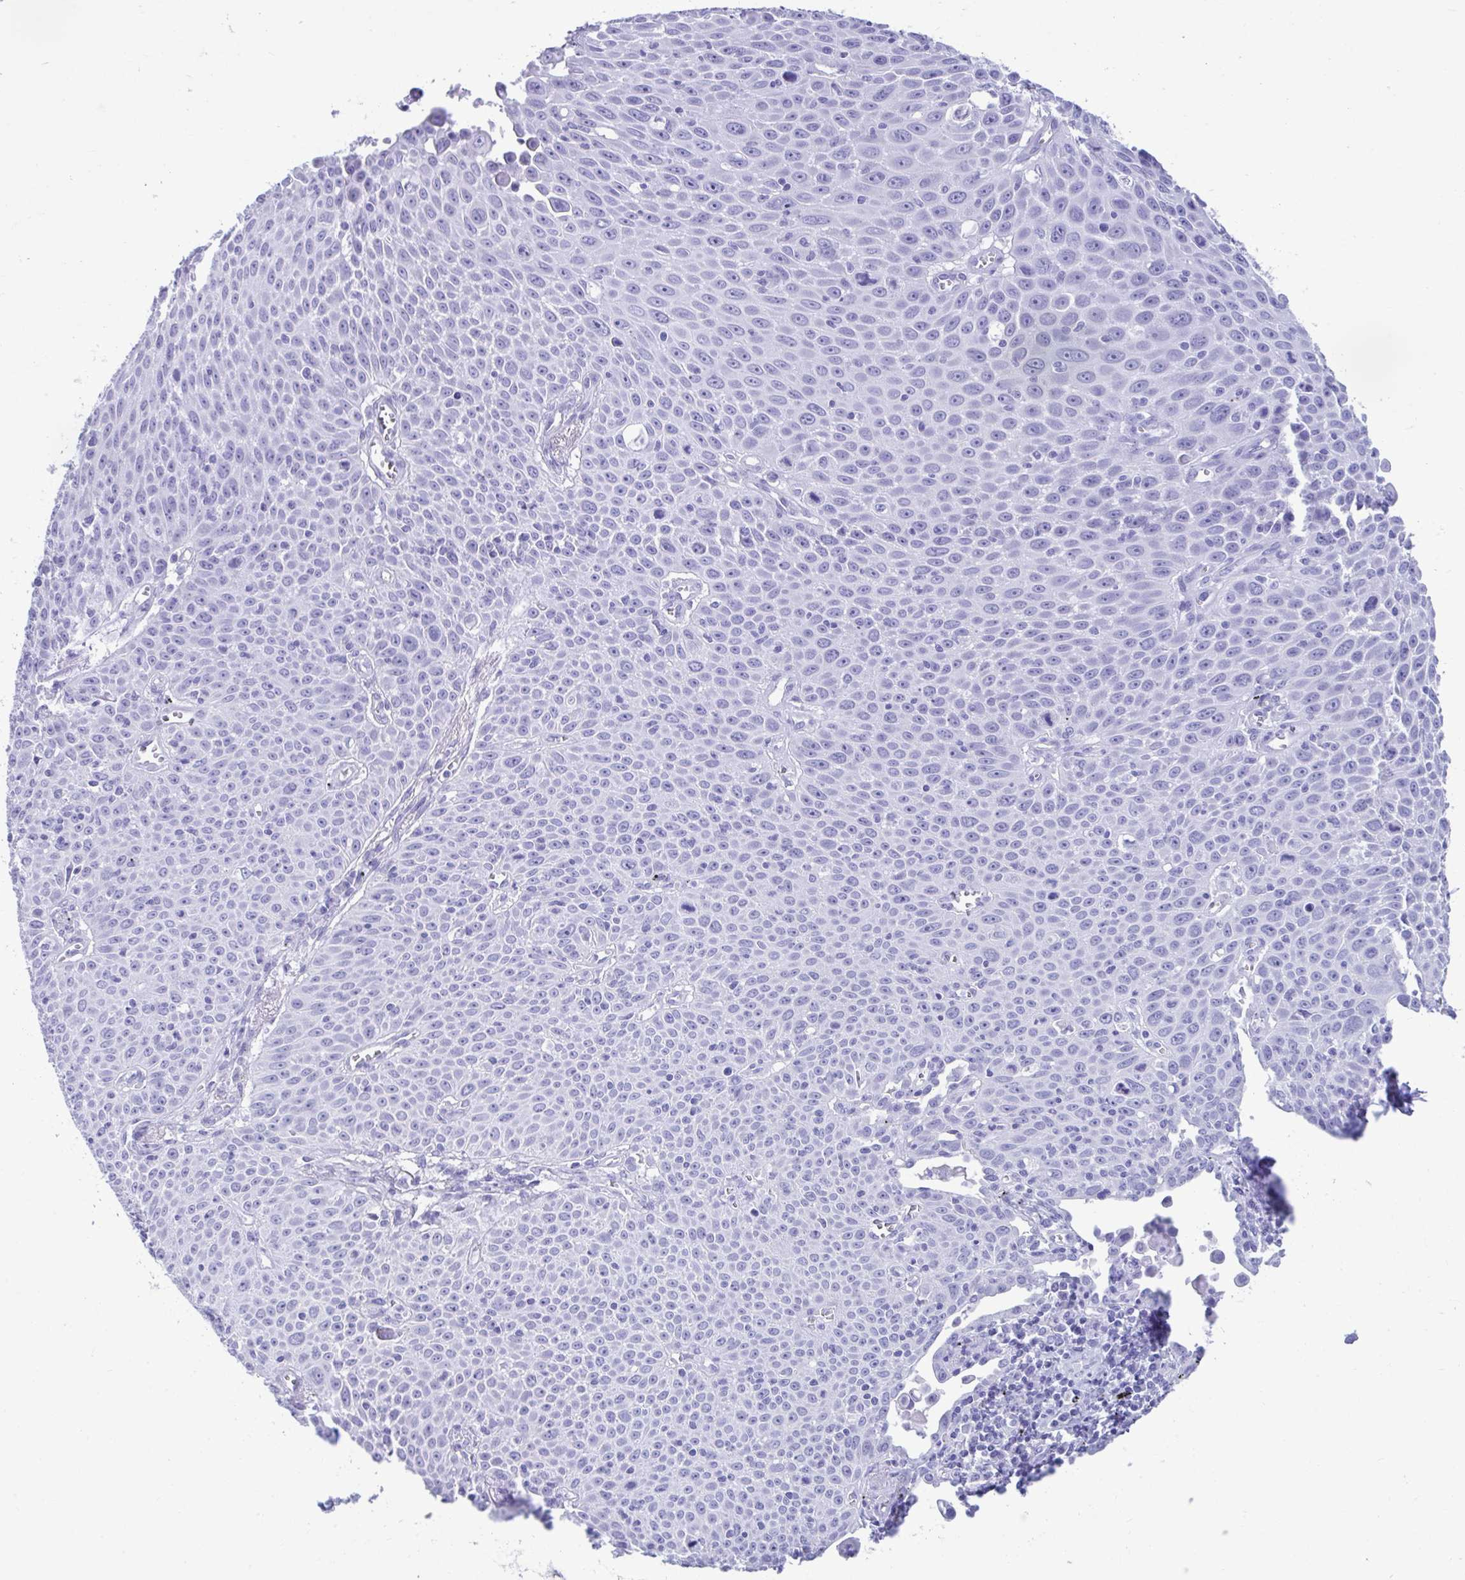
{"staining": {"intensity": "negative", "quantity": "none", "location": "none"}, "tissue": "lung cancer", "cell_type": "Tumor cells", "image_type": "cancer", "snomed": [{"axis": "morphology", "description": "Squamous cell carcinoma, NOS"}, {"axis": "morphology", "description": "Squamous cell carcinoma, metastatic, NOS"}, {"axis": "topography", "description": "Lymph node"}, {"axis": "topography", "description": "Lung"}], "caption": "DAB immunohistochemical staining of lung metastatic squamous cell carcinoma reveals no significant expression in tumor cells.", "gene": "SMIM9", "patient": {"sex": "female", "age": 62}}